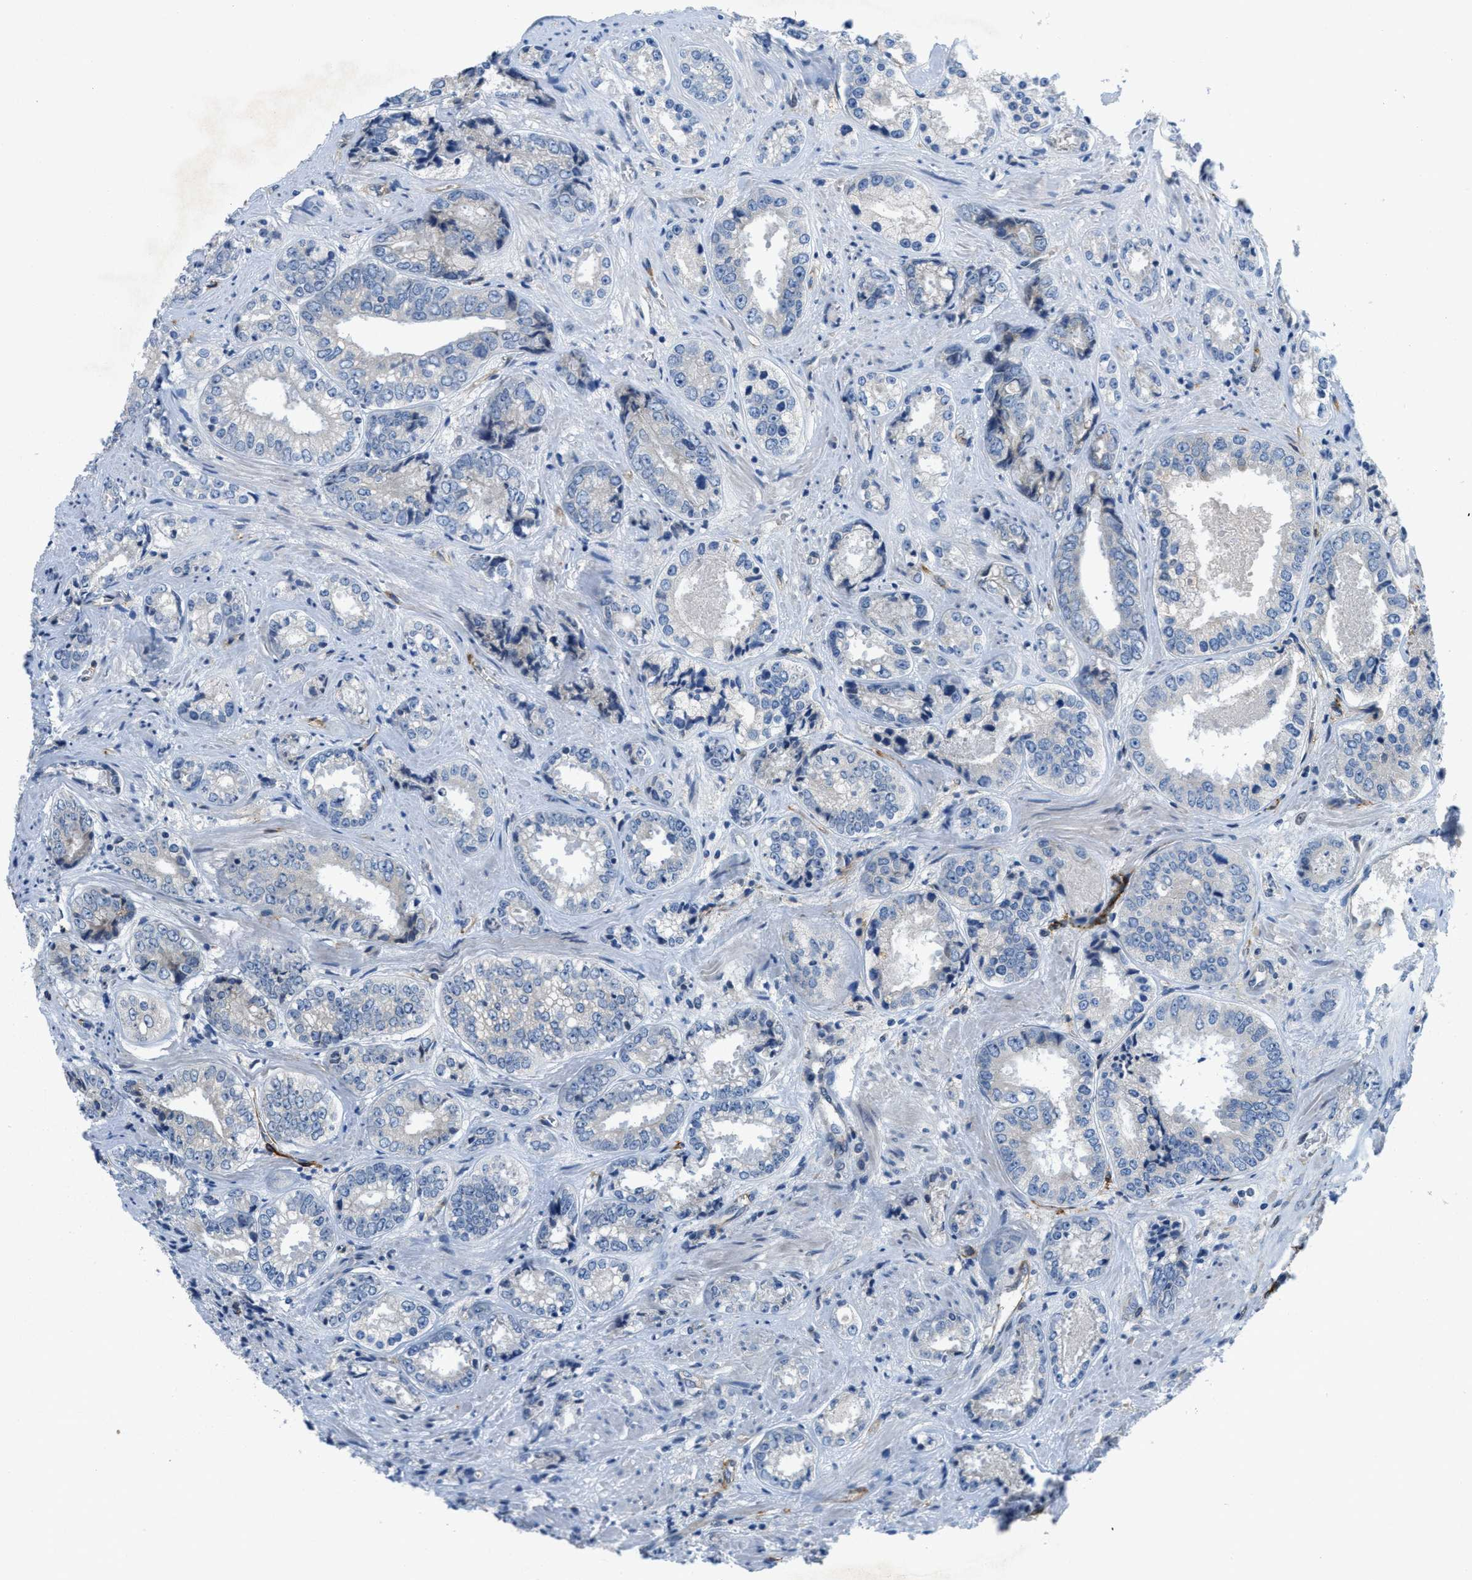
{"staining": {"intensity": "negative", "quantity": "none", "location": "none"}, "tissue": "prostate cancer", "cell_type": "Tumor cells", "image_type": "cancer", "snomed": [{"axis": "morphology", "description": "Adenocarcinoma, High grade"}, {"axis": "topography", "description": "Prostate"}], "caption": "Protein analysis of high-grade adenocarcinoma (prostate) demonstrates no significant positivity in tumor cells. (Brightfield microscopy of DAB immunohistochemistry at high magnification).", "gene": "PGR", "patient": {"sex": "male", "age": 61}}